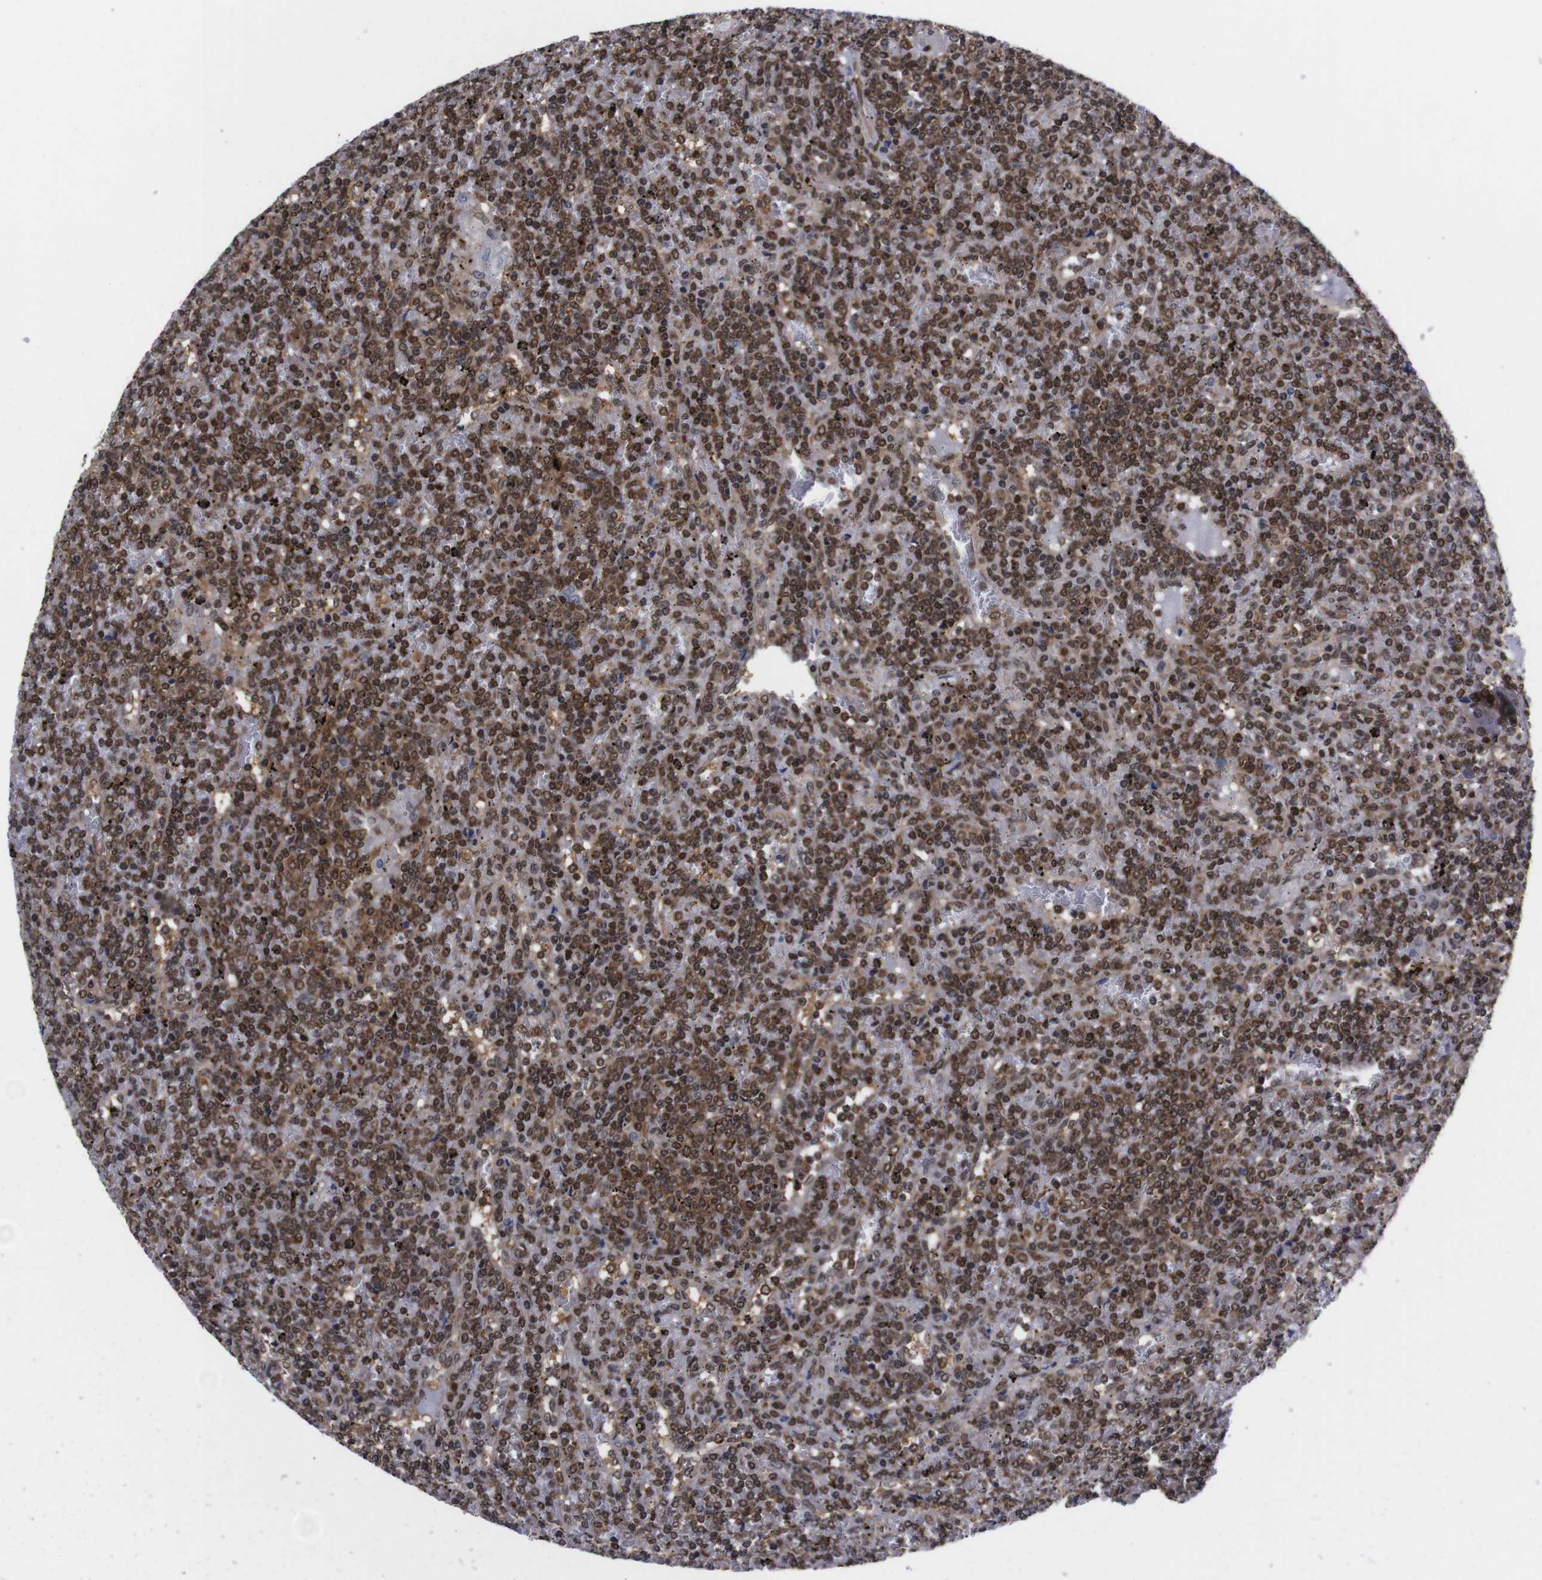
{"staining": {"intensity": "moderate", "quantity": ">75%", "location": "cytoplasmic/membranous,nuclear"}, "tissue": "lymphoma", "cell_type": "Tumor cells", "image_type": "cancer", "snomed": [{"axis": "morphology", "description": "Malignant lymphoma, non-Hodgkin's type, Low grade"}, {"axis": "topography", "description": "Spleen"}], "caption": "DAB immunohistochemical staining of human malignant lymphoma, non-Hodgkin's type (low-grade) shows moderate cytoplasmic/membranous and nuclear protein expression in approximately >75% of tumor cells.", "gene": "UBQLN2", "patient": {"sex": "female", "age": 19}}